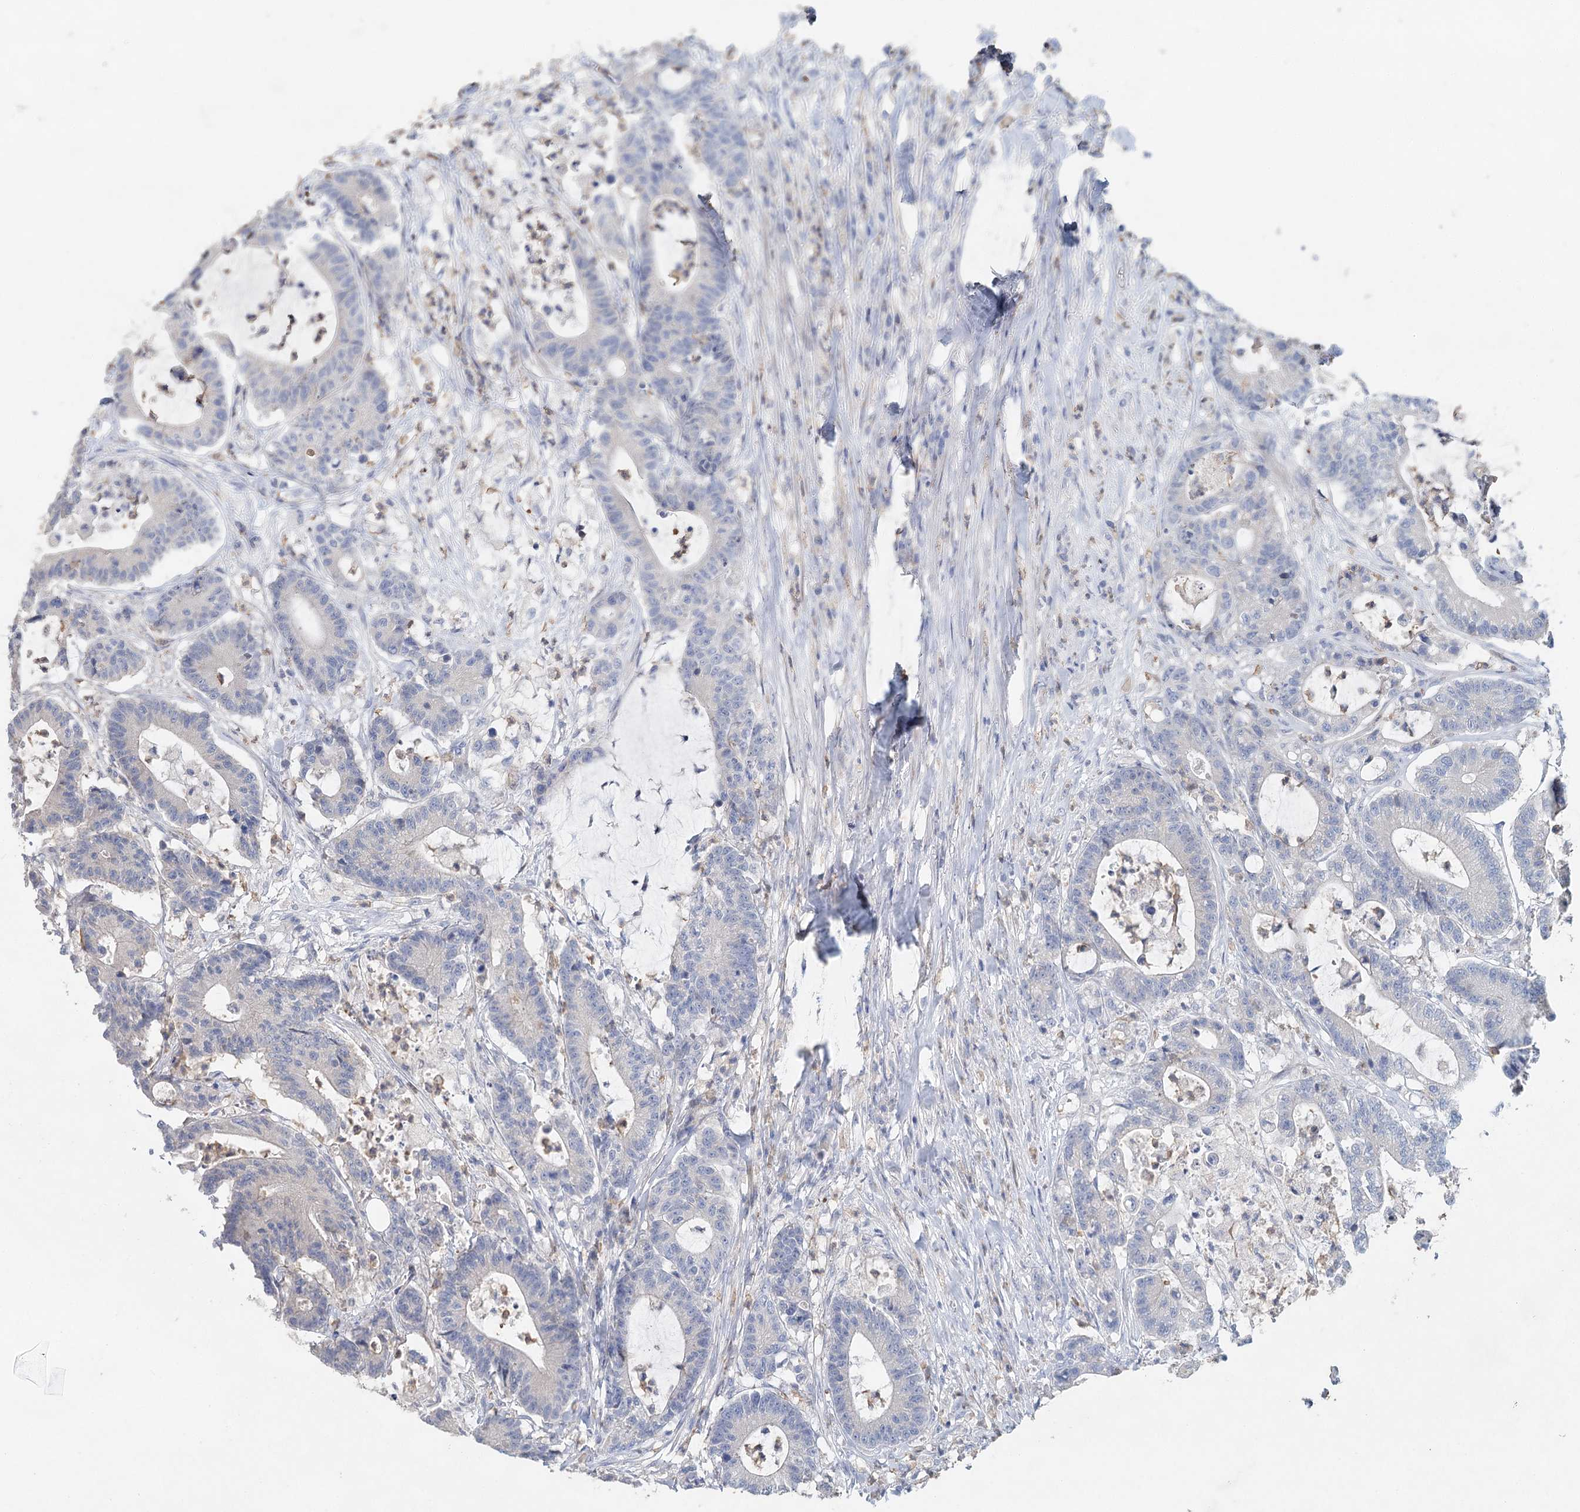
{"staining": {"intensity": "negative", "quantity": "none", "location": "none"}, "tissue": "colorectal cancer", "cell_type": "Tumor cells", "image_type": "cancer", "snomed": [{"axis": "morphology", "description": "Adenocarcinoma, NOS"}, {"axis": "topography", "description": "Colon"}], "caption": "A high-resolution photomicrograph shows immunohistochemistry (IHC) staining of adenocarcinoma (colorectal), which shows no significant positivity in tumor cells.", "gene": "MYL6B", "patient": {"sex": "female", "age": 84}}